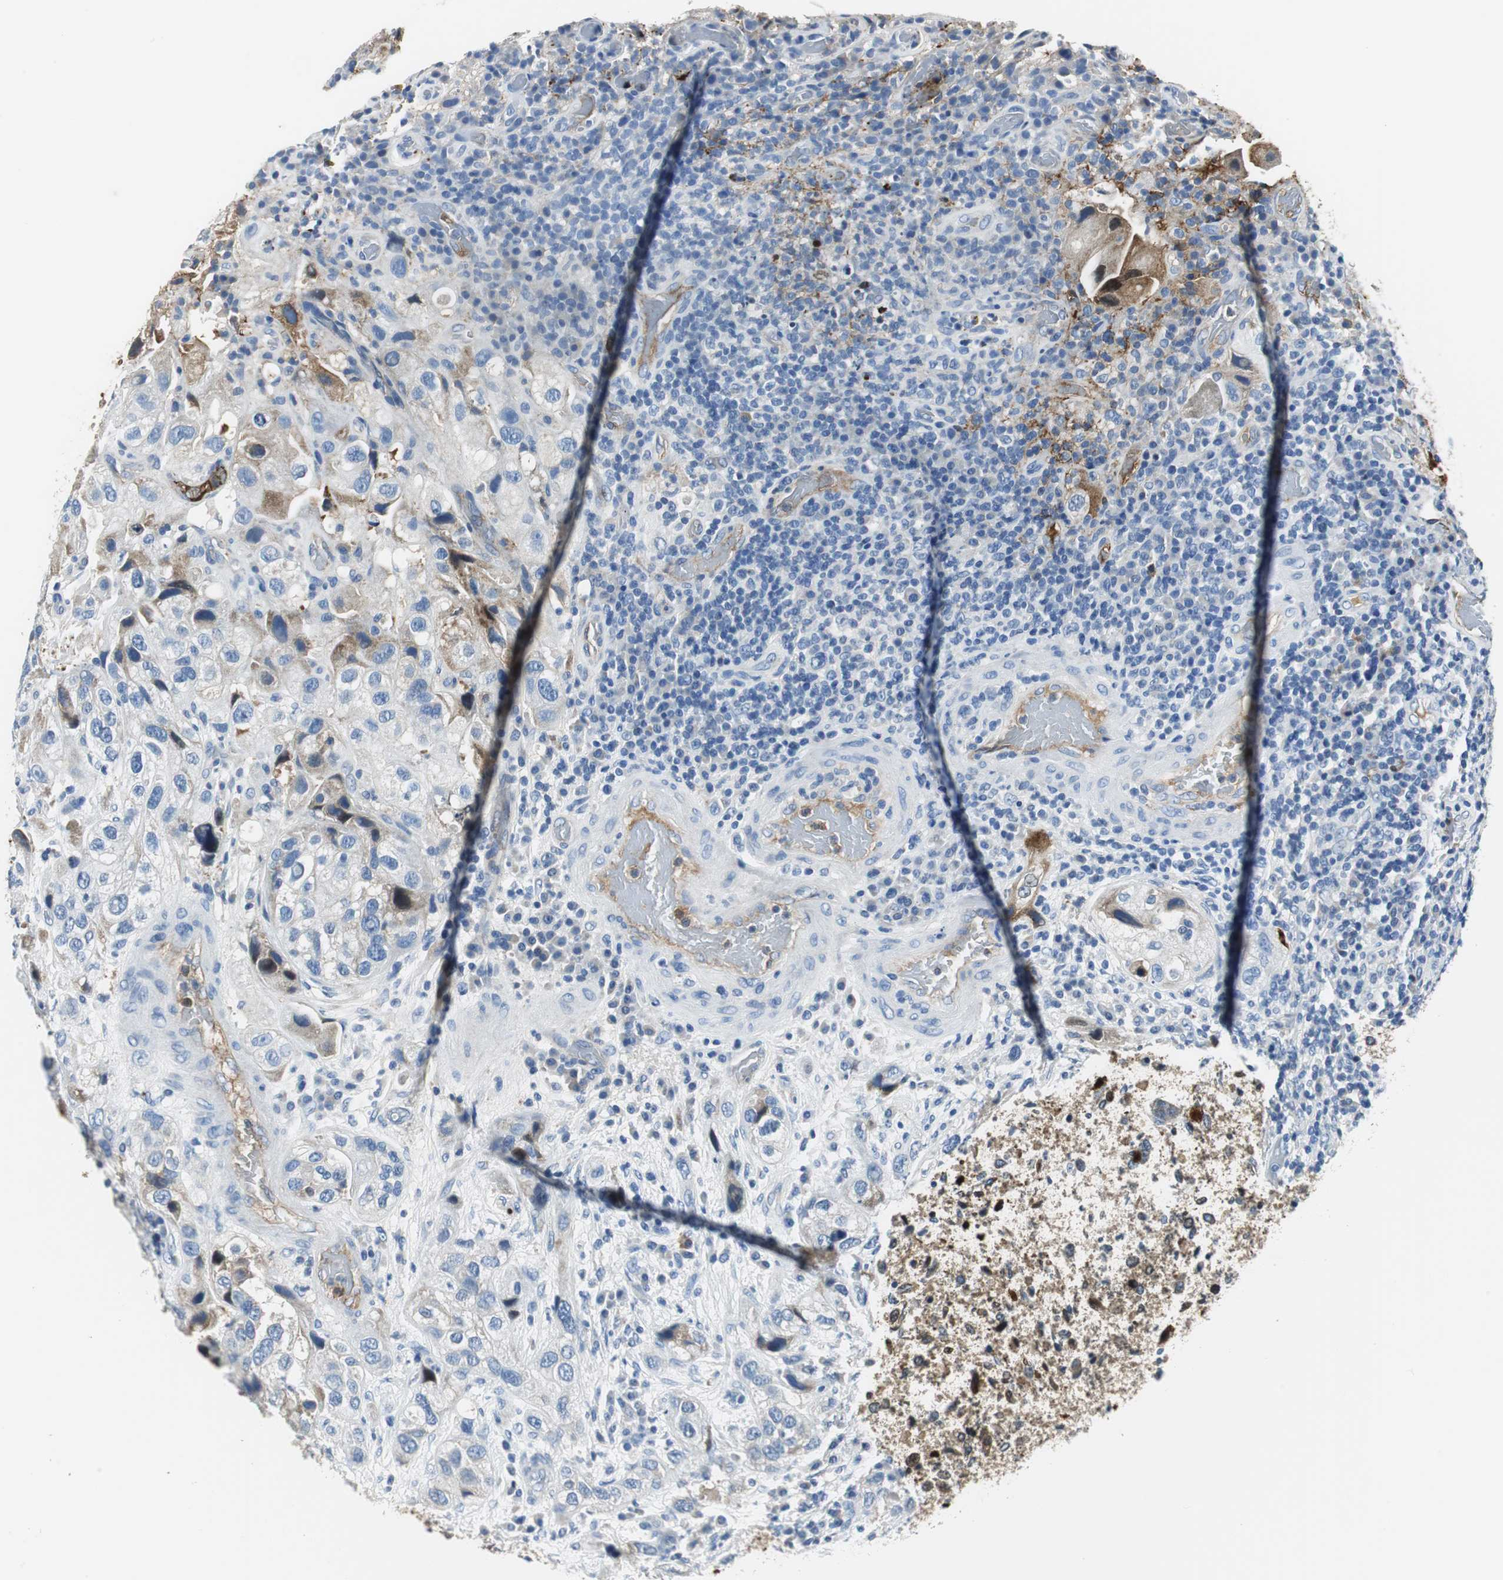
{"staining": {"intensity": "weak", "quantity": "25%-75%", "location": "cytoplasmic/membranous"}, "tissue": "urothelial cancer", "cell_type": "Tumor cells", "image_type": "cancer", "snomed": [{"axis": "morphology", "description": "Urothelial carcinoma, High grade"}, {"axis": "topography", "description": "Urinary bladder"}], "caption": "High-grade urothelial carcinoma tissue reveals weak cytoplasmic/membranous staining in approximately 25%-75% of tumor cells, visualized by immunohistochemistry.", "gene": "ORM1", "patient": {"sex": "female", "age": 64}}